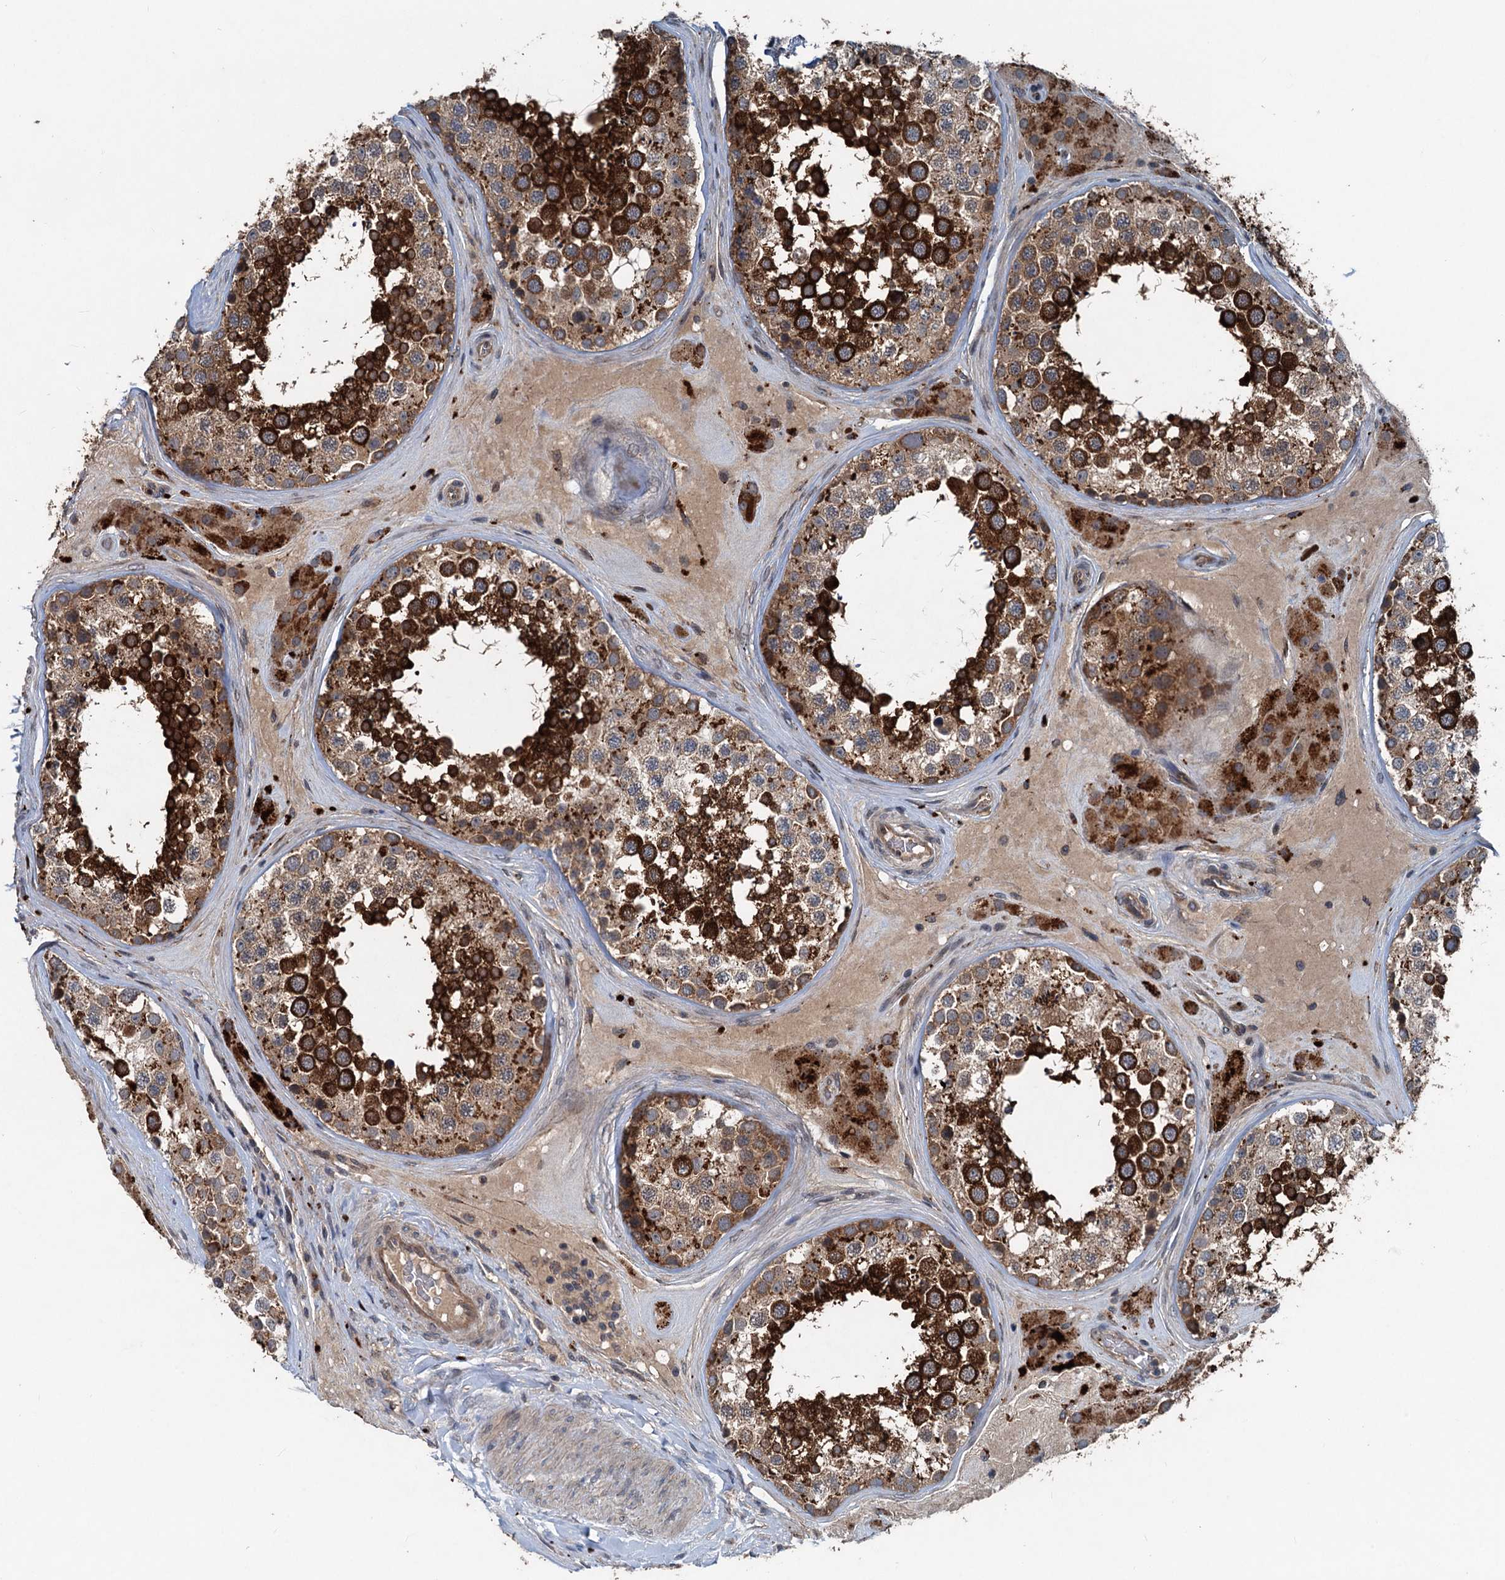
{"staining": {"intensity": "strong", "quantity": ">75%", "location": "cytoplasmic/membranous"}, "tissue": "testis", "cell_type": "Cells in seminiferous ducts", "image_type": "normal", "snomed": [{"axis": "morphology", "description": "Normal tissue, NOS"}, {"axis": "topography", "description": "Testis"}], "caption": "Benign testis was stained to show a protein in brown. There is high levels of strong cytoplasmic/membranous positivity in about >75% of cells in seminiferous ducts.", "gene": "N4BP2L2", "patient": {"sex": "male", "age": 46}}